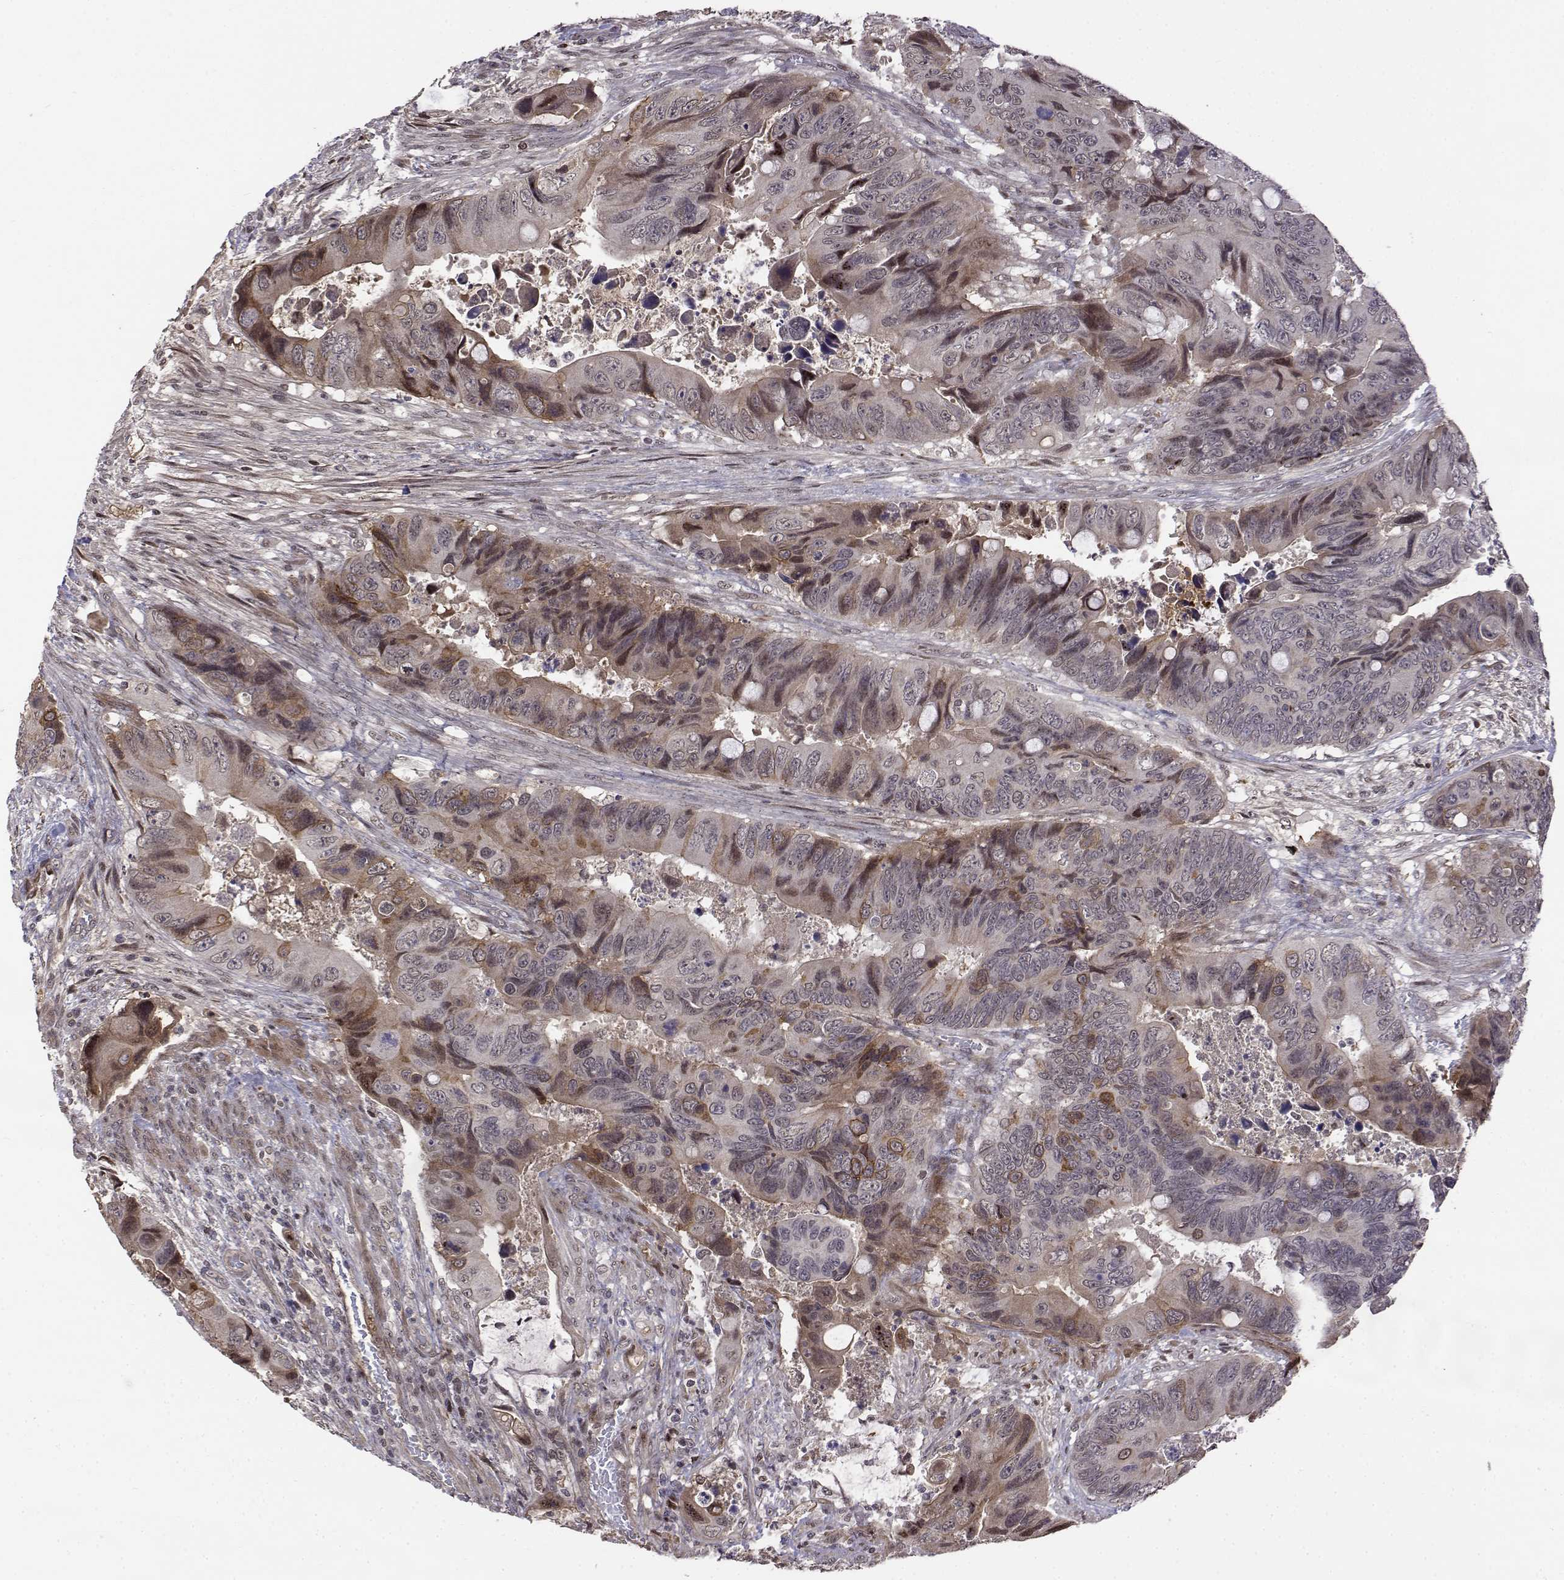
{"staining": {"intensity": "negative", "quantity": "none", "location": "none"}, "tissue": "colorectal cancer", "cell_type": "Tumor cells", "image_type": "cancer", "snomed": [{"axis": "morphology", "description": "Adenocarcinoma, NOS"}, {"axis": "topography", "description": "Rectum"}], "caption": "This is an IHC micrograph of human colorectal cancer. There is no expression in tumor cells.", "gene": "ITGA7", "patient": {"sex": "male", "age": 63}}